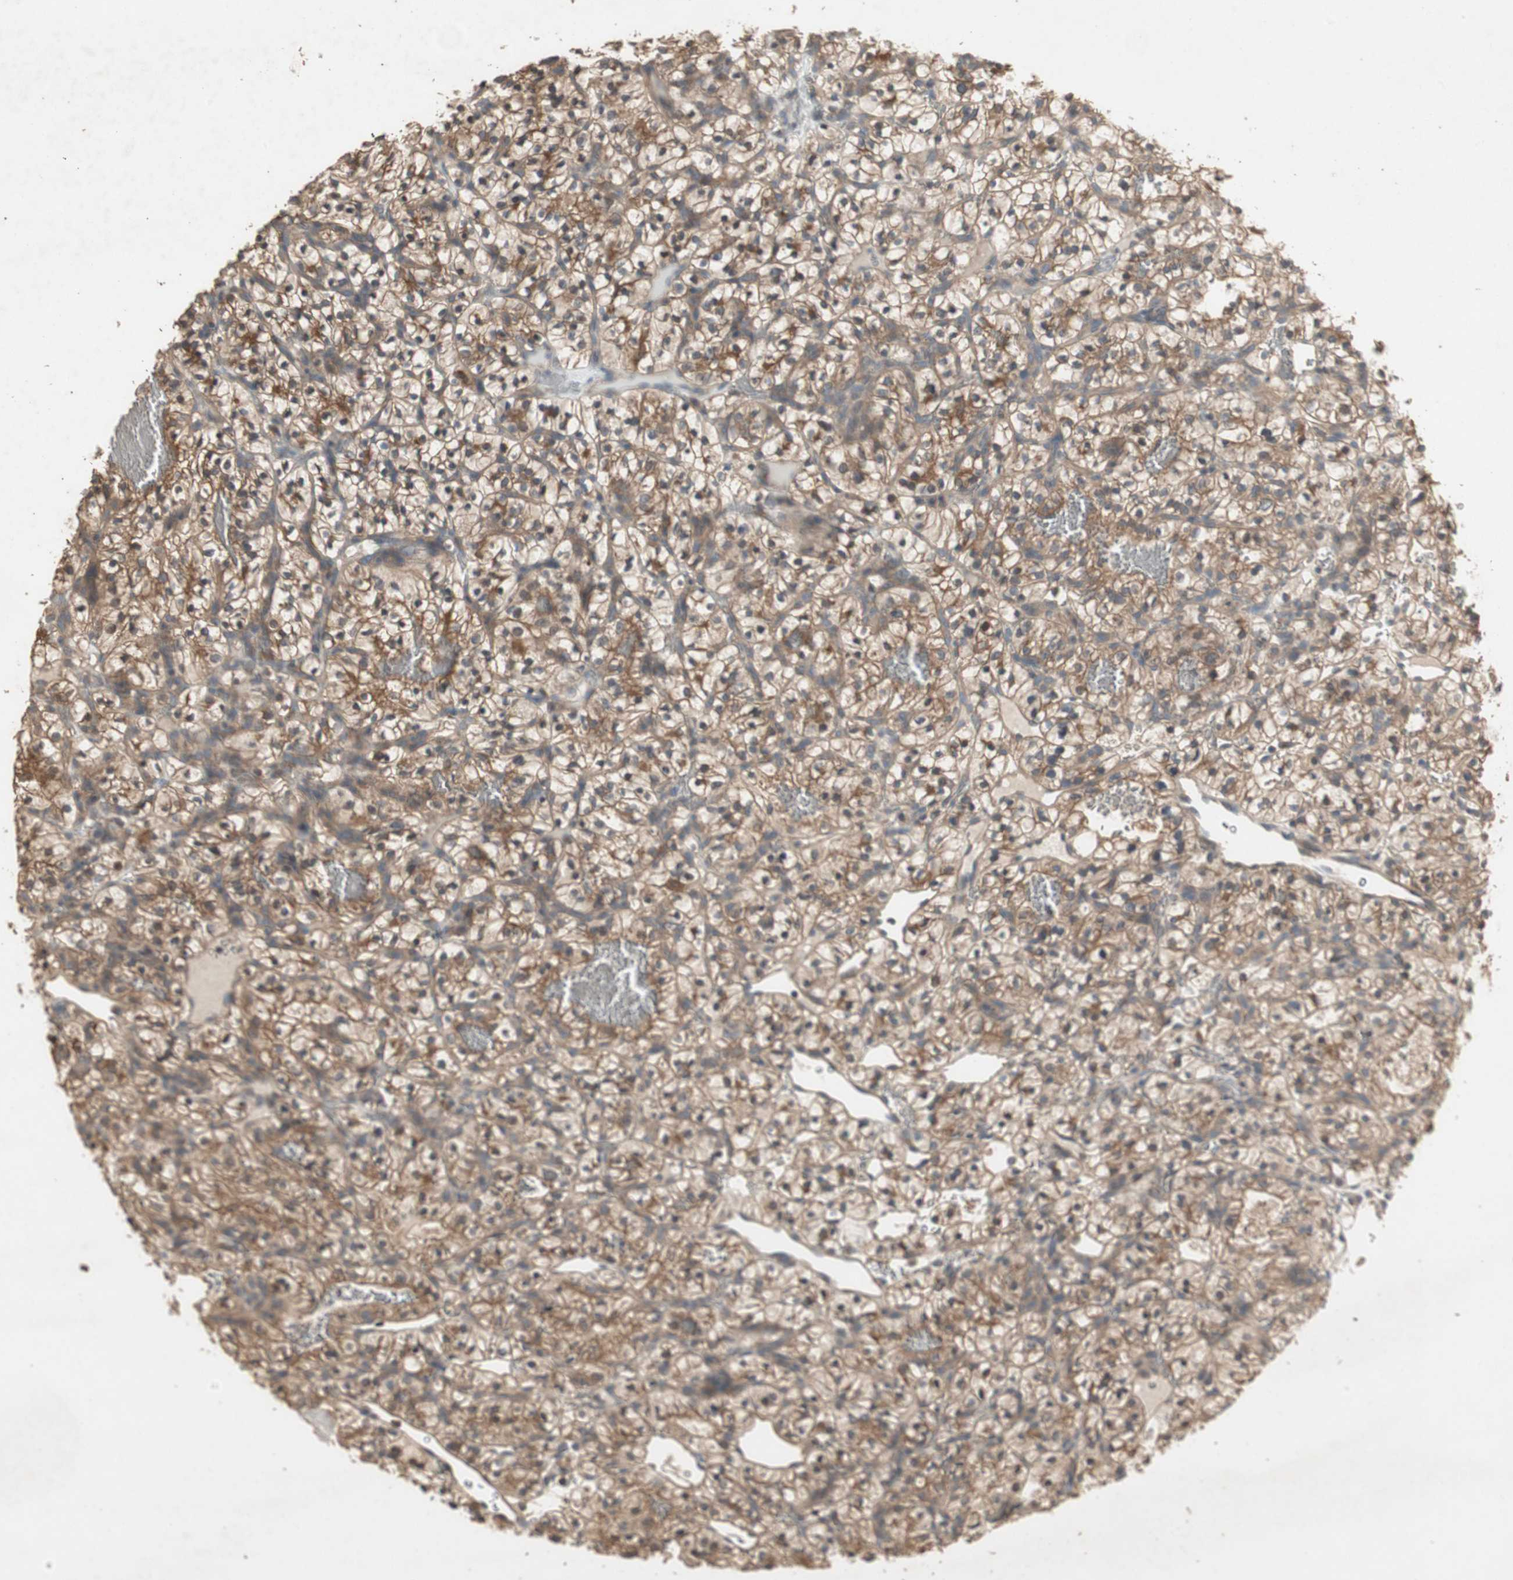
{"staining": {"intensity": "moderate", "quantity": ">75%", "location": "cytoplasmic/membranous"}, "tissue": "renal cancer", "cell_type": "Tumor cells", "image_type": "cancer", "snomed": [{"axis": "morphology", "description": "Adenocarcinoma, NOS"}, {"axis": "topography", "description": "Kidney"}], "caption": "Immunohistochemical staining of renal adenocarcinoma exhibits moderate cytoplasmic/membranous protein staining in approximately >75% of tumor cells.", "gene": "UBAC1", "patient": {"sex": "female", "age": 57}}